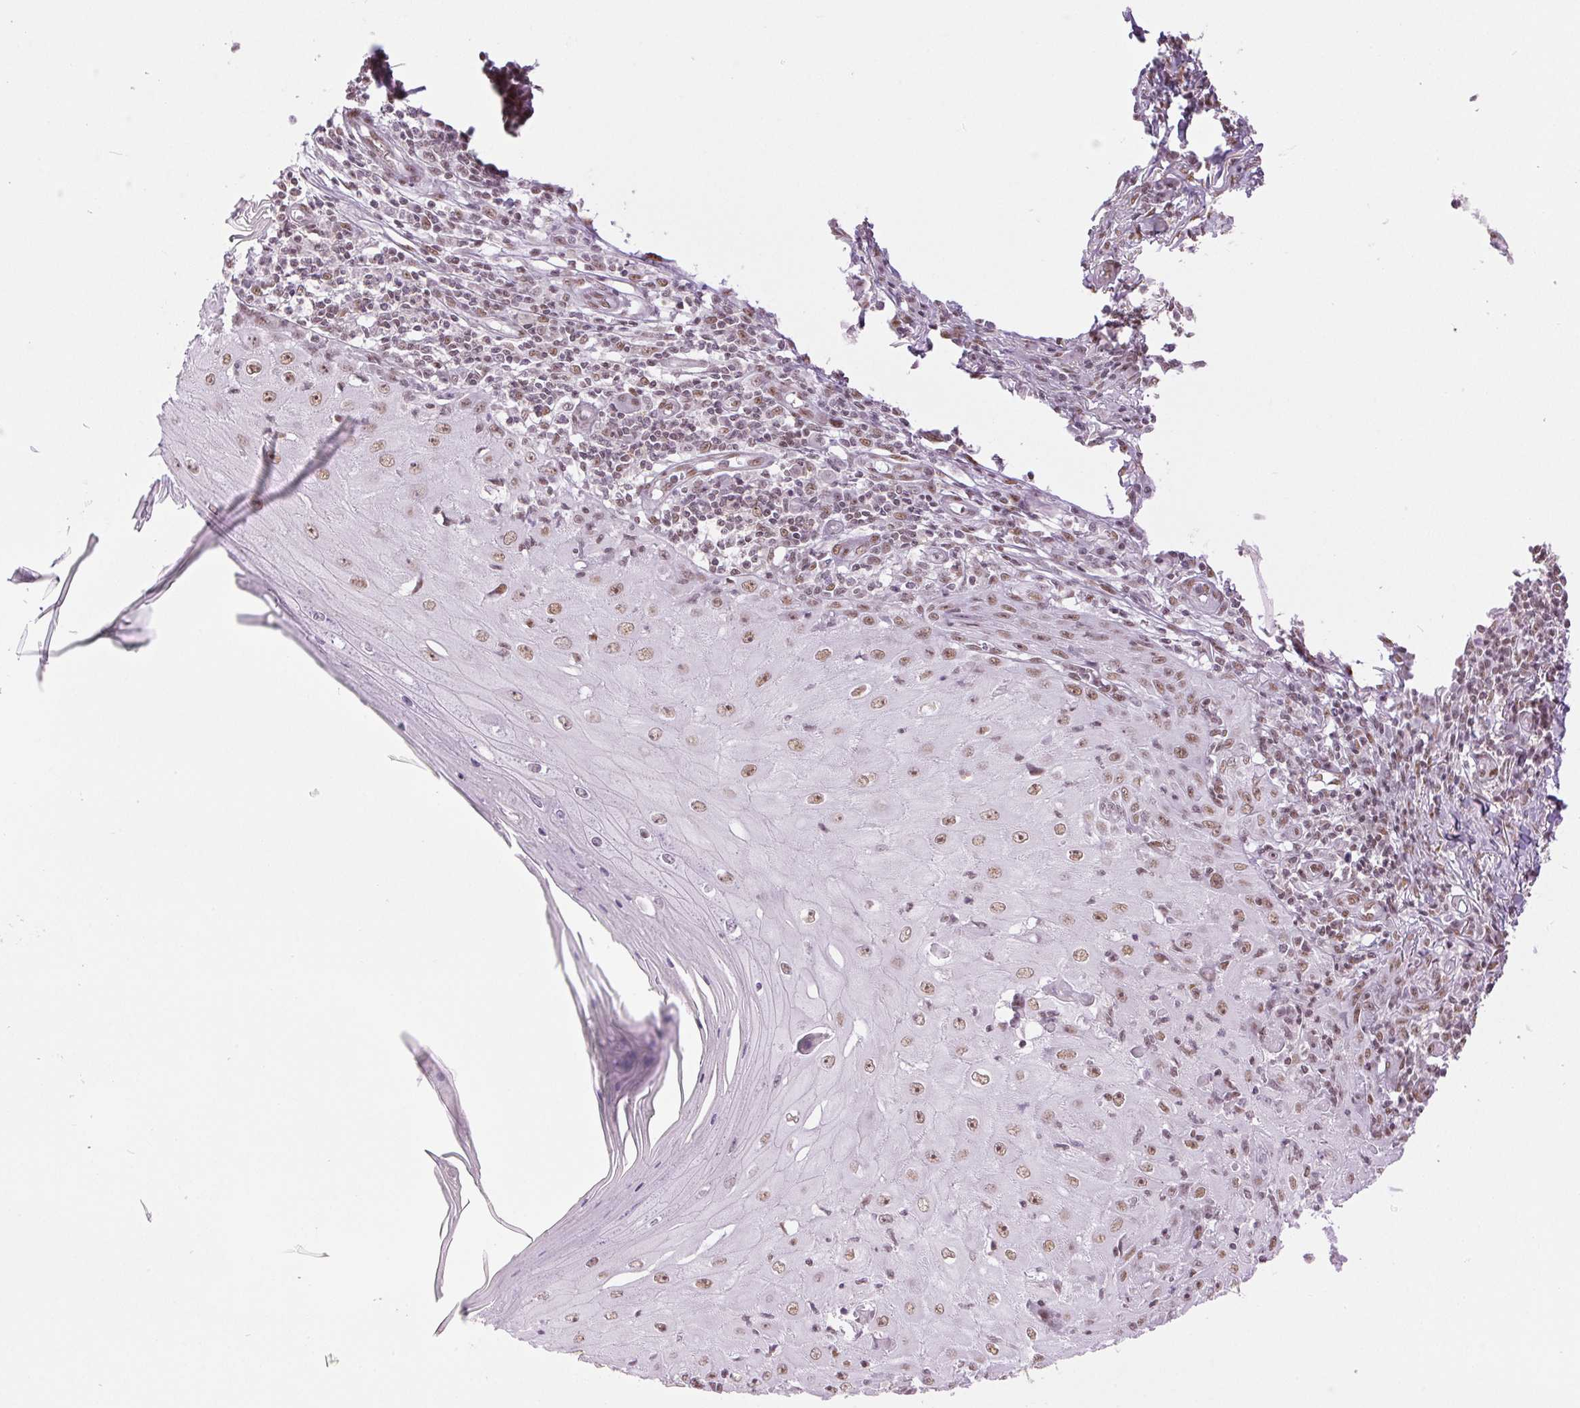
{"staining": {"intensity": "weak", "quantity": ">75%", "location": "nuclear"}, "tissue": "skin cancer", "cell_type": "Tumor cells", "image_type": "cancer", "snomed": [{"axis": "morphology", "description": "Squamous cell carcinoma, NOS"}, {"axis": "topography", "description": "Skin"}], "caption": "A histopathology image of skin cancer stained for a protein shows weak nuclear brown staining in tumor cells.", "gene": "ZFR2", "patient": {"sex": "female", "age": 73}}